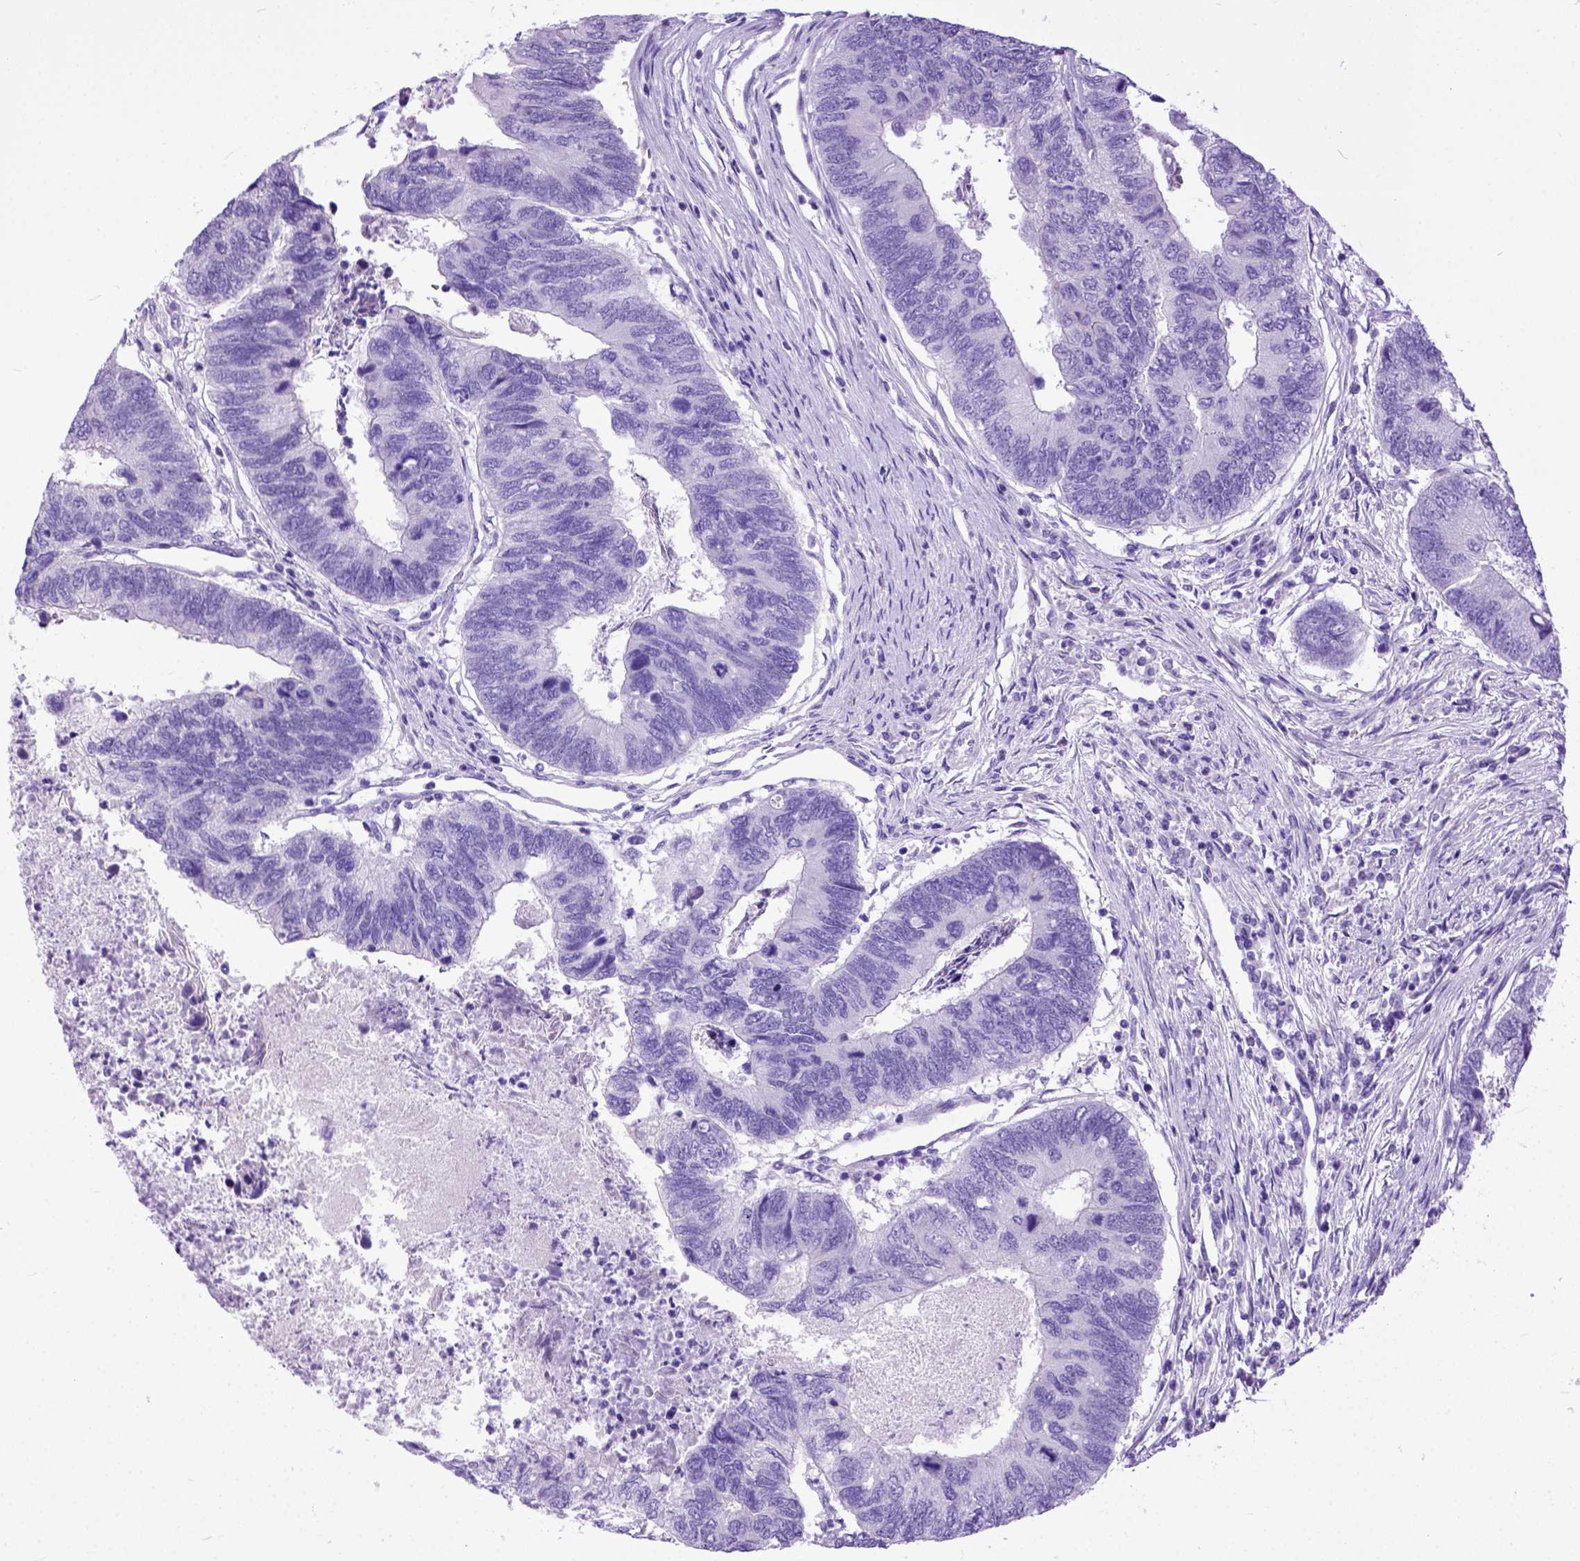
{"staining": {"intensity": "negative", "quantity": "none", "location": "none"}, "tissue": "colorectal cancer", "cell_type": "Tumor cells", "image_type": "cancer", "snomed": [{"axis": "morphology", "description": "Adenocarcinoma, NOS"}, {"axis": "topography", "description": "Colon"}], "caption": "IHC photomicrograph of human colorectal cancer (adenocarcinoma) stained for a protein (brown), which demonstrates no positivity in tumor cells.", "gene": "CRB1", "patient": {"sex": "female", "age": 67}}